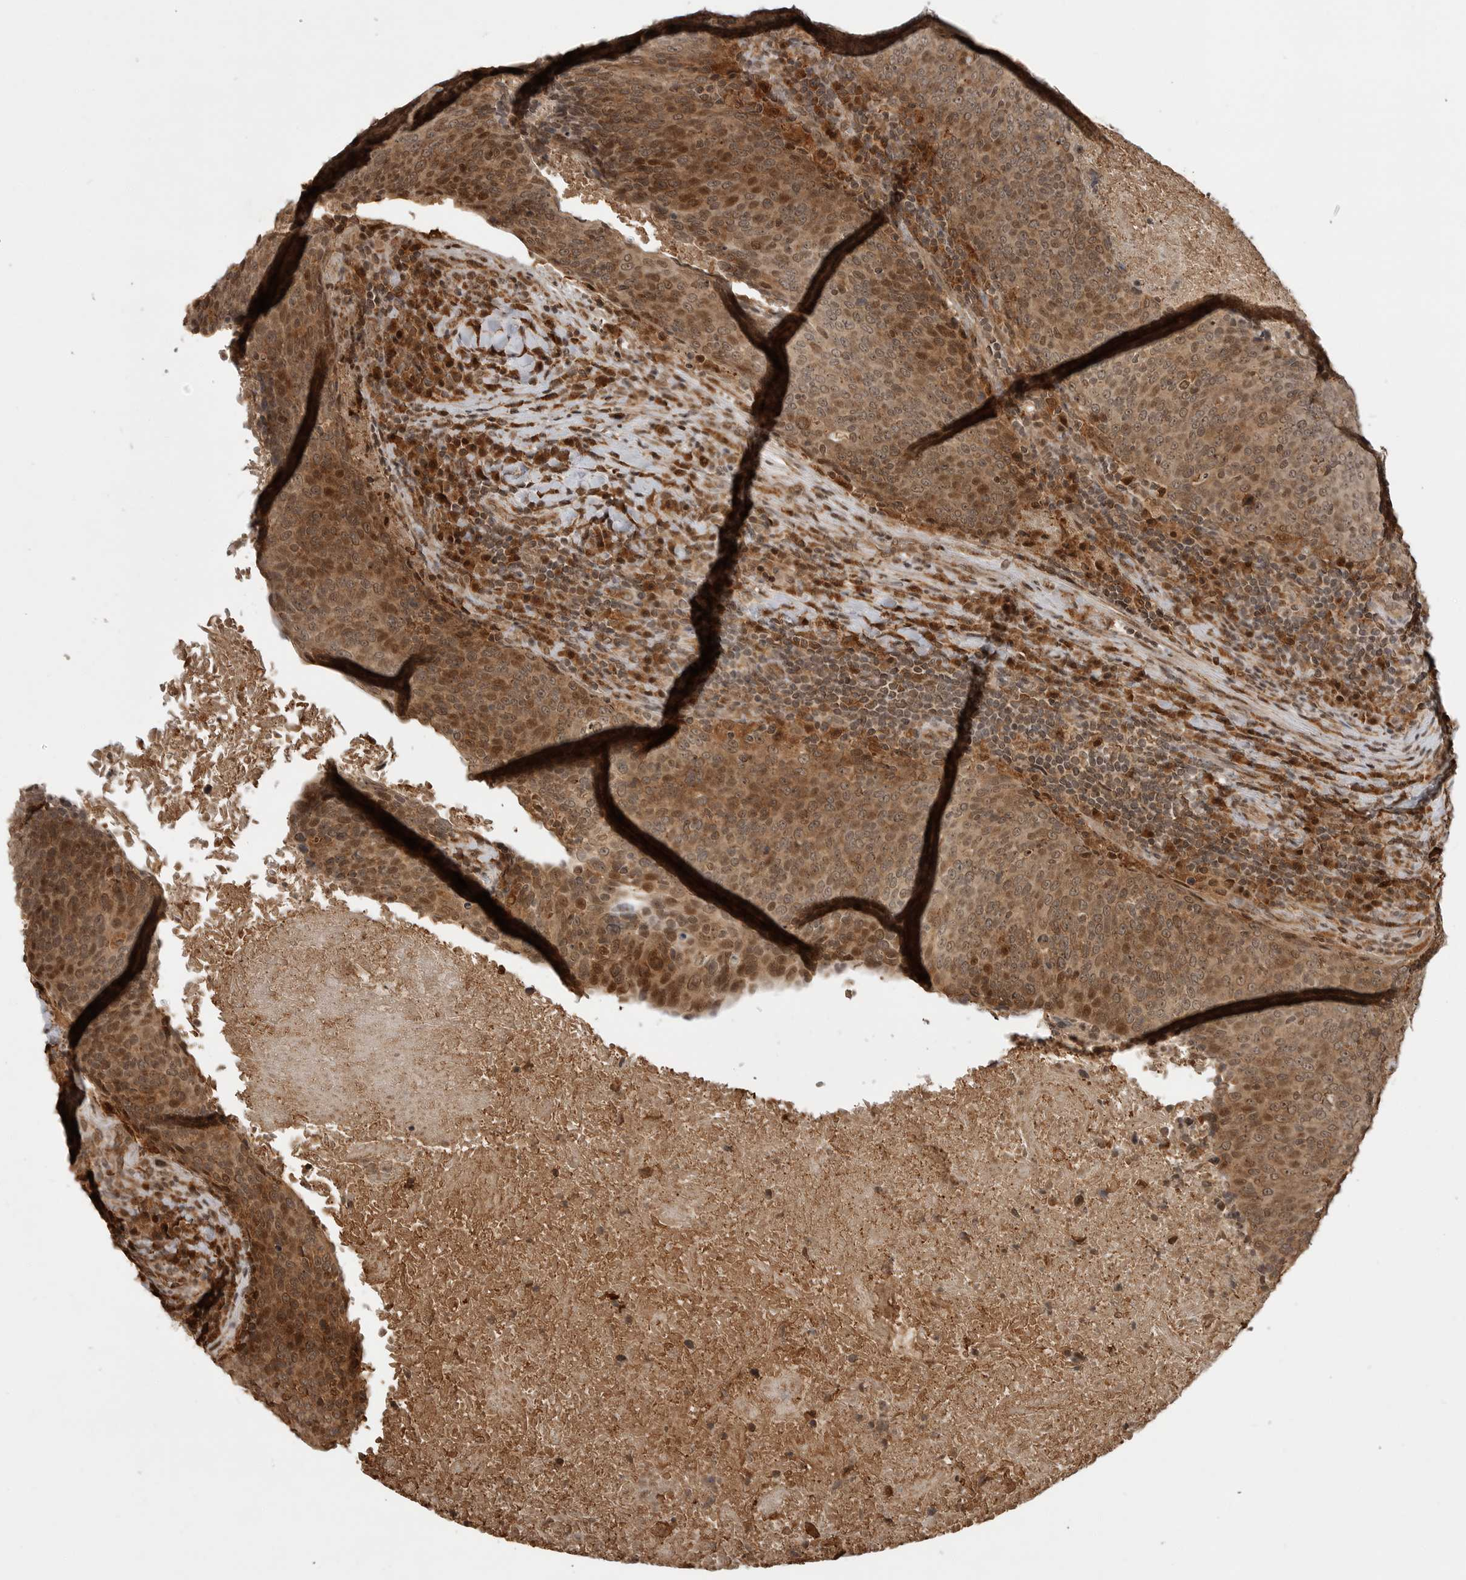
{"staining": {"intensity": "moderate", "quantity": ">75%", "location": "cytoplasmic/membranous,nuclear"}, "tissue": "head and neck cancer", "cell_type": "Tumor cells", "image_type": "cancer", "snomed": [{"axis": "morphology", "description": "Squamous cell carcinoma, NOS"}, {"axis": "morphology", "description": "Squamous cell carcinoma, metastatic, NOS"}, {"axis": "topography", "description": "Lymph node"}, {"axis": "topography", "description": "Head-Neck"}], "caption": "An image of human metastatic squamous cell carcinoma (head and neck) stained for a protein shows moderate cytoplasmic/membranous and nuclear brown staining in tumor cells.", "gene": "BMP2K", "patient": {"sex": "male", "age": 62}}